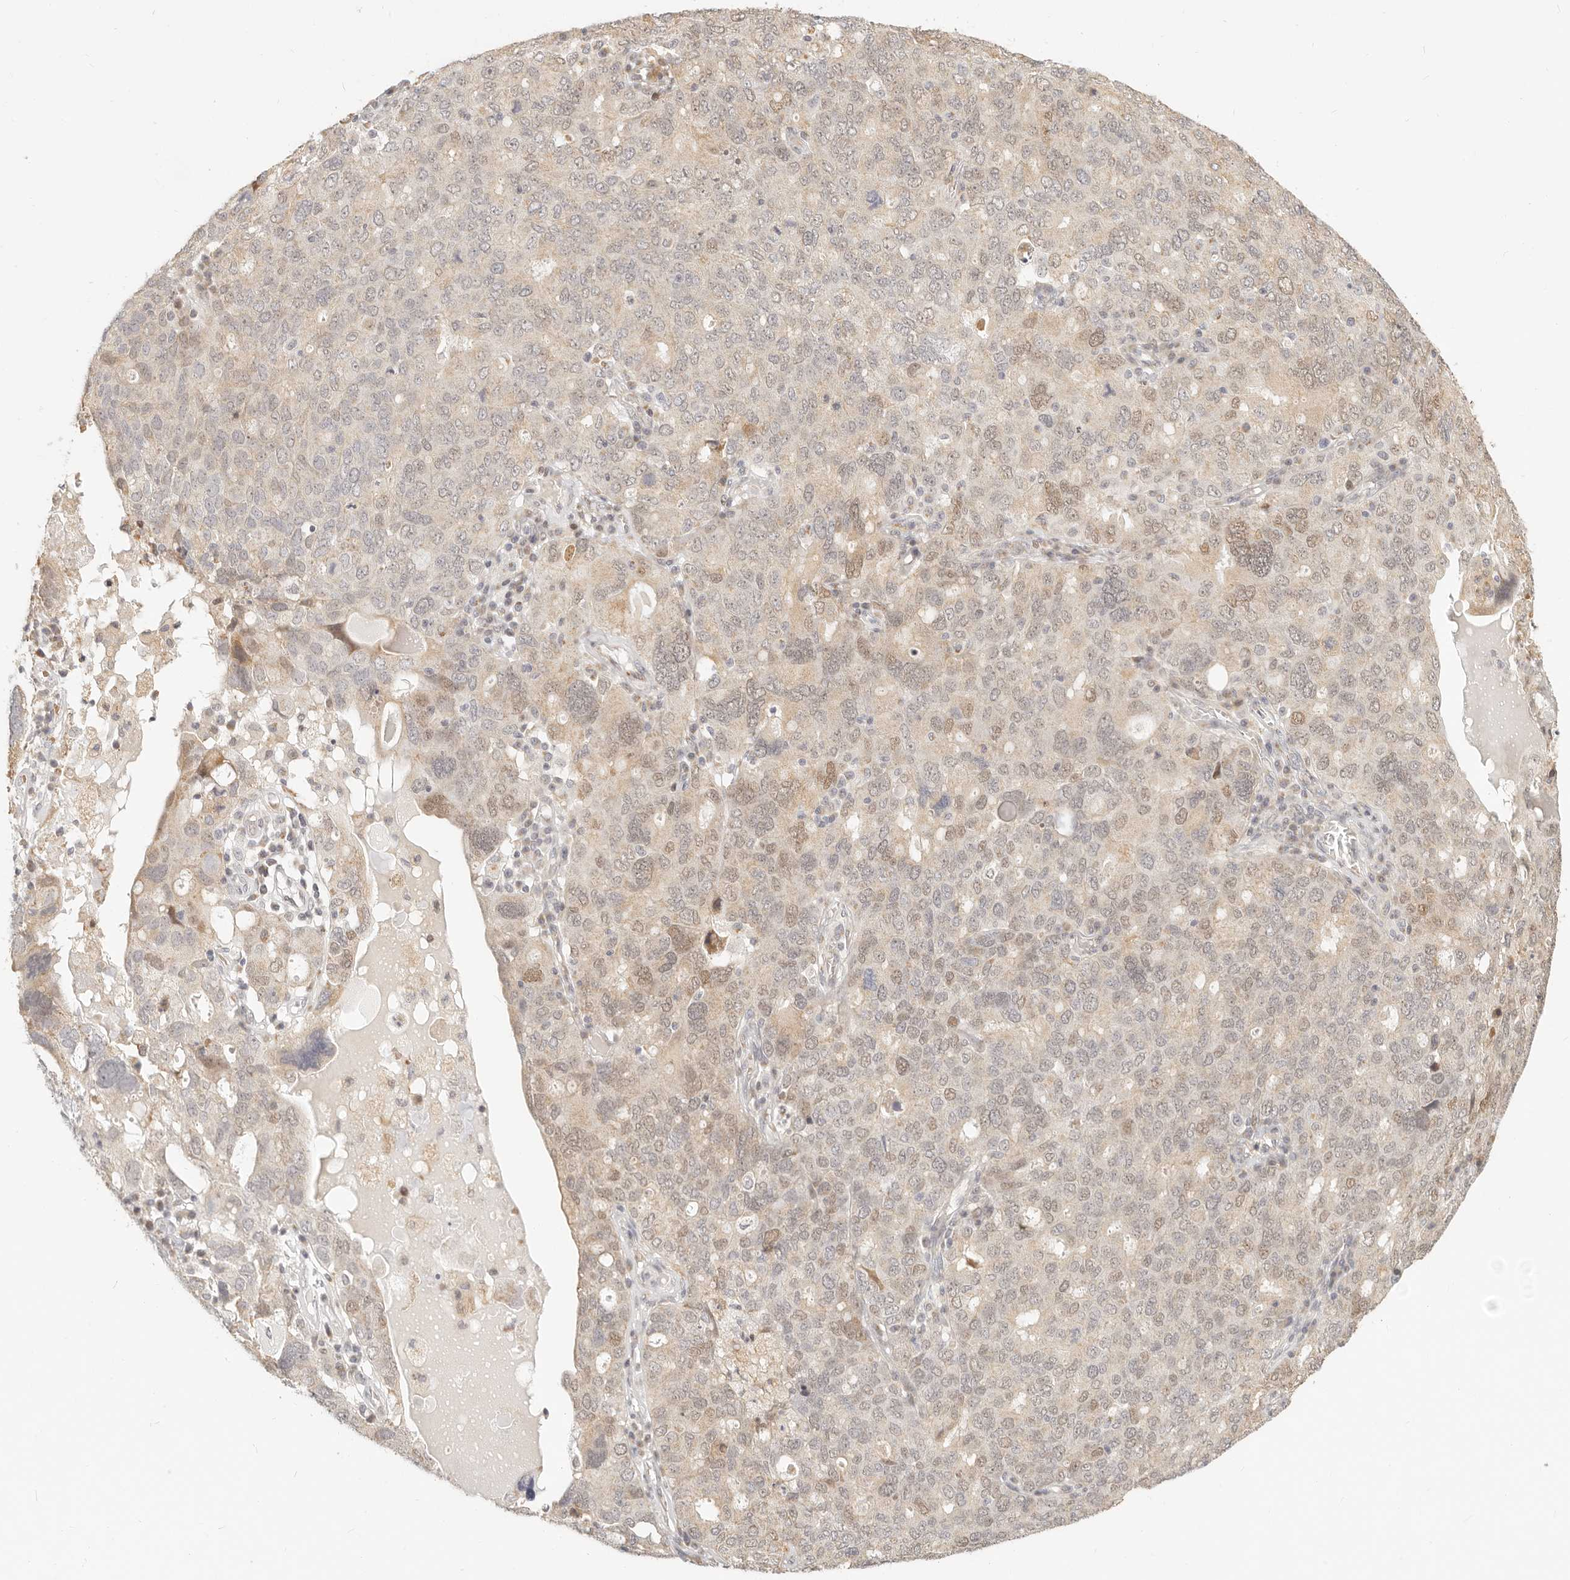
{"staining": {"intensity": "weak", "quantity": "25%-75%", "location": "cytoplasmic/membranous,nuclear"}, "tissue": "ovarian cancer", "cell_type": "Tumor cells", "image_type": "cancer", "snomed": [{"axis": "morphology", "description": "Carcinoma, endometroid"}, {"axis": "topography", "description": "Ovary"}], "caption": "The image exhibits immunohistochemical staining of ovarian cancer (endometroid carcinoma). There is weak cytoplasmic/membranous and nuclear staining is appreciated in about 25%-75% of tumor cells.", "gene": "FAM20B", "patient": {"sex": "female", "age": 62}}